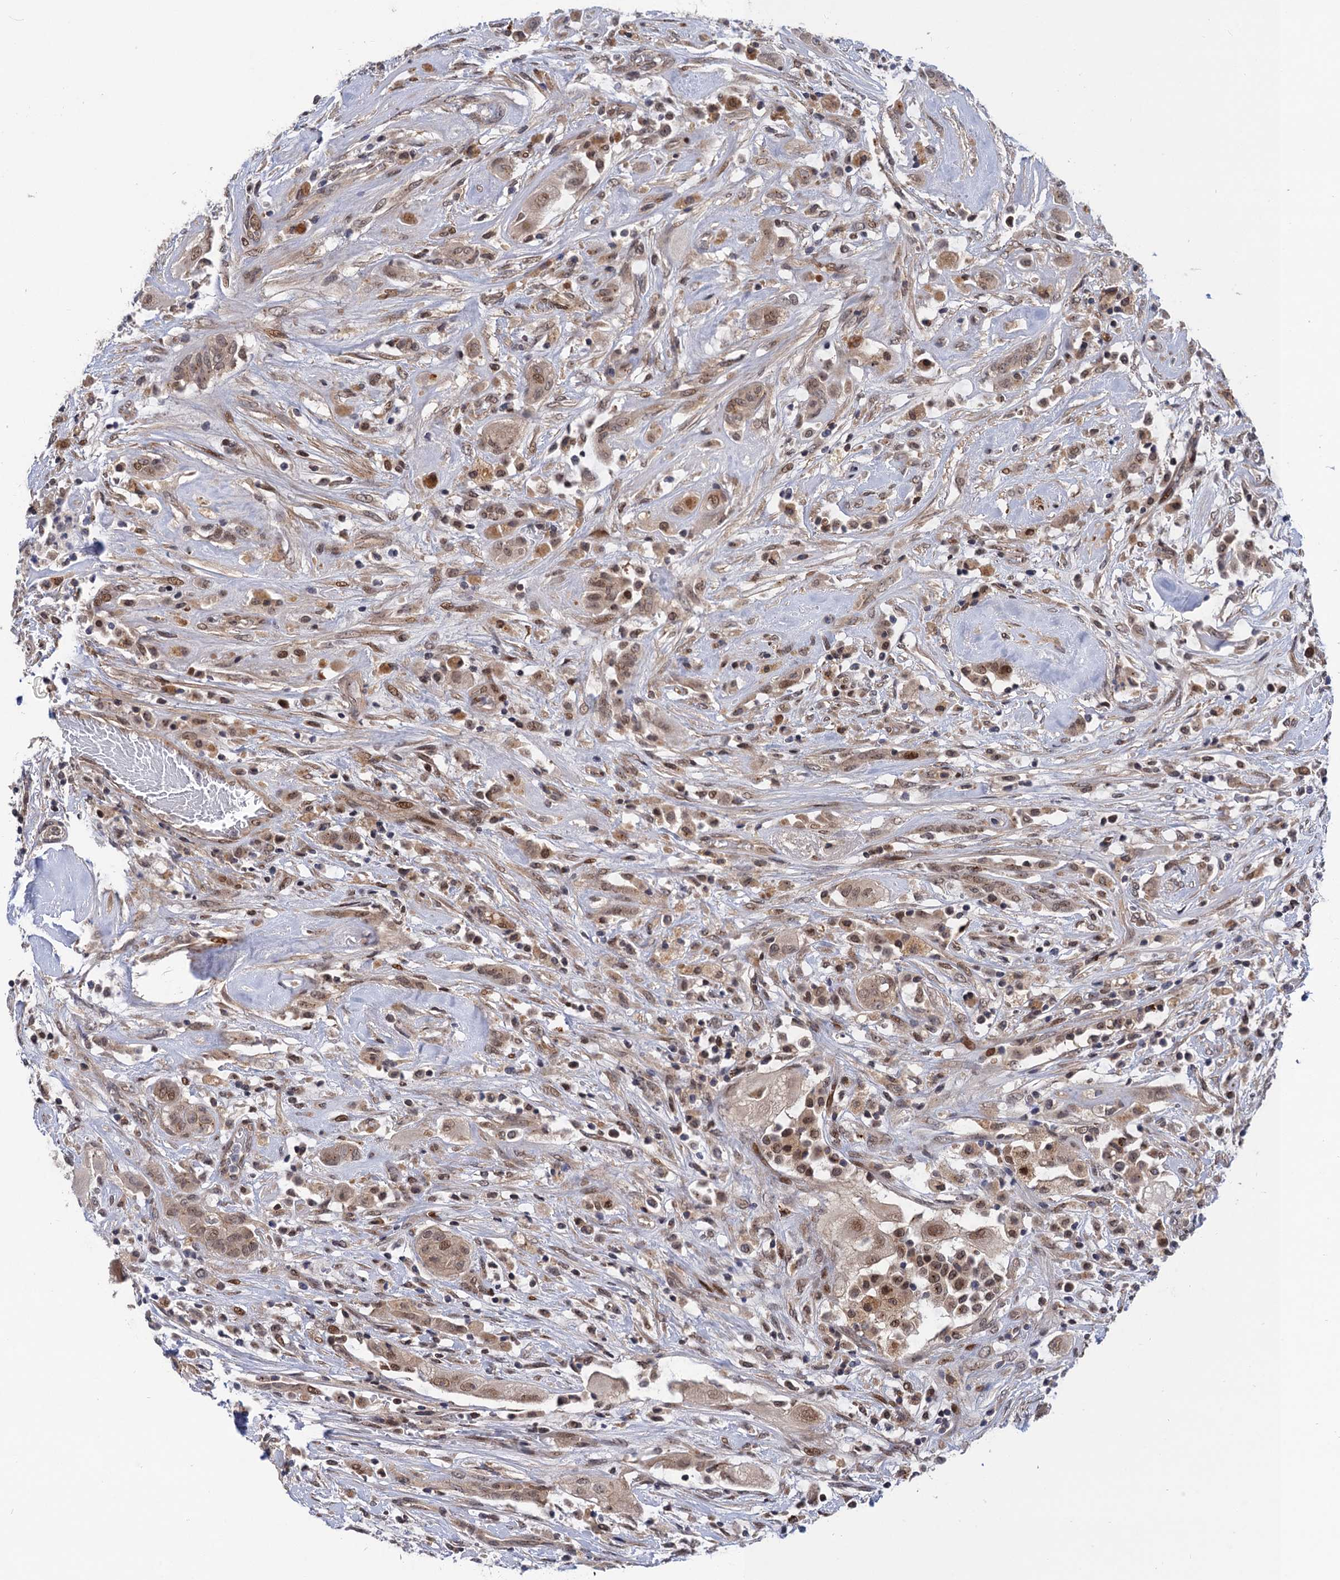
{"staining": {"intensity": "moderate", "quantity": ">75%", "location": "nuclear"}, "tissue": "thyroid cancer", "cell_type": "Tumor cells", "image_type": "cancer", "snomed": [{"axis": "morphology", "description": "Papillary adenocarcinoma, NOS"}, {"axis": "topography", "description": "Thyroid gland"}], "caption": "There is medium levels of moderate nuclear expression in tumor cells of thyroid papillary adenocarcinoma, as demonstrated by immunohistochemical staining (brown color).", "gene": "NEK8", "patient": {"sex": "female", "age": 59}}